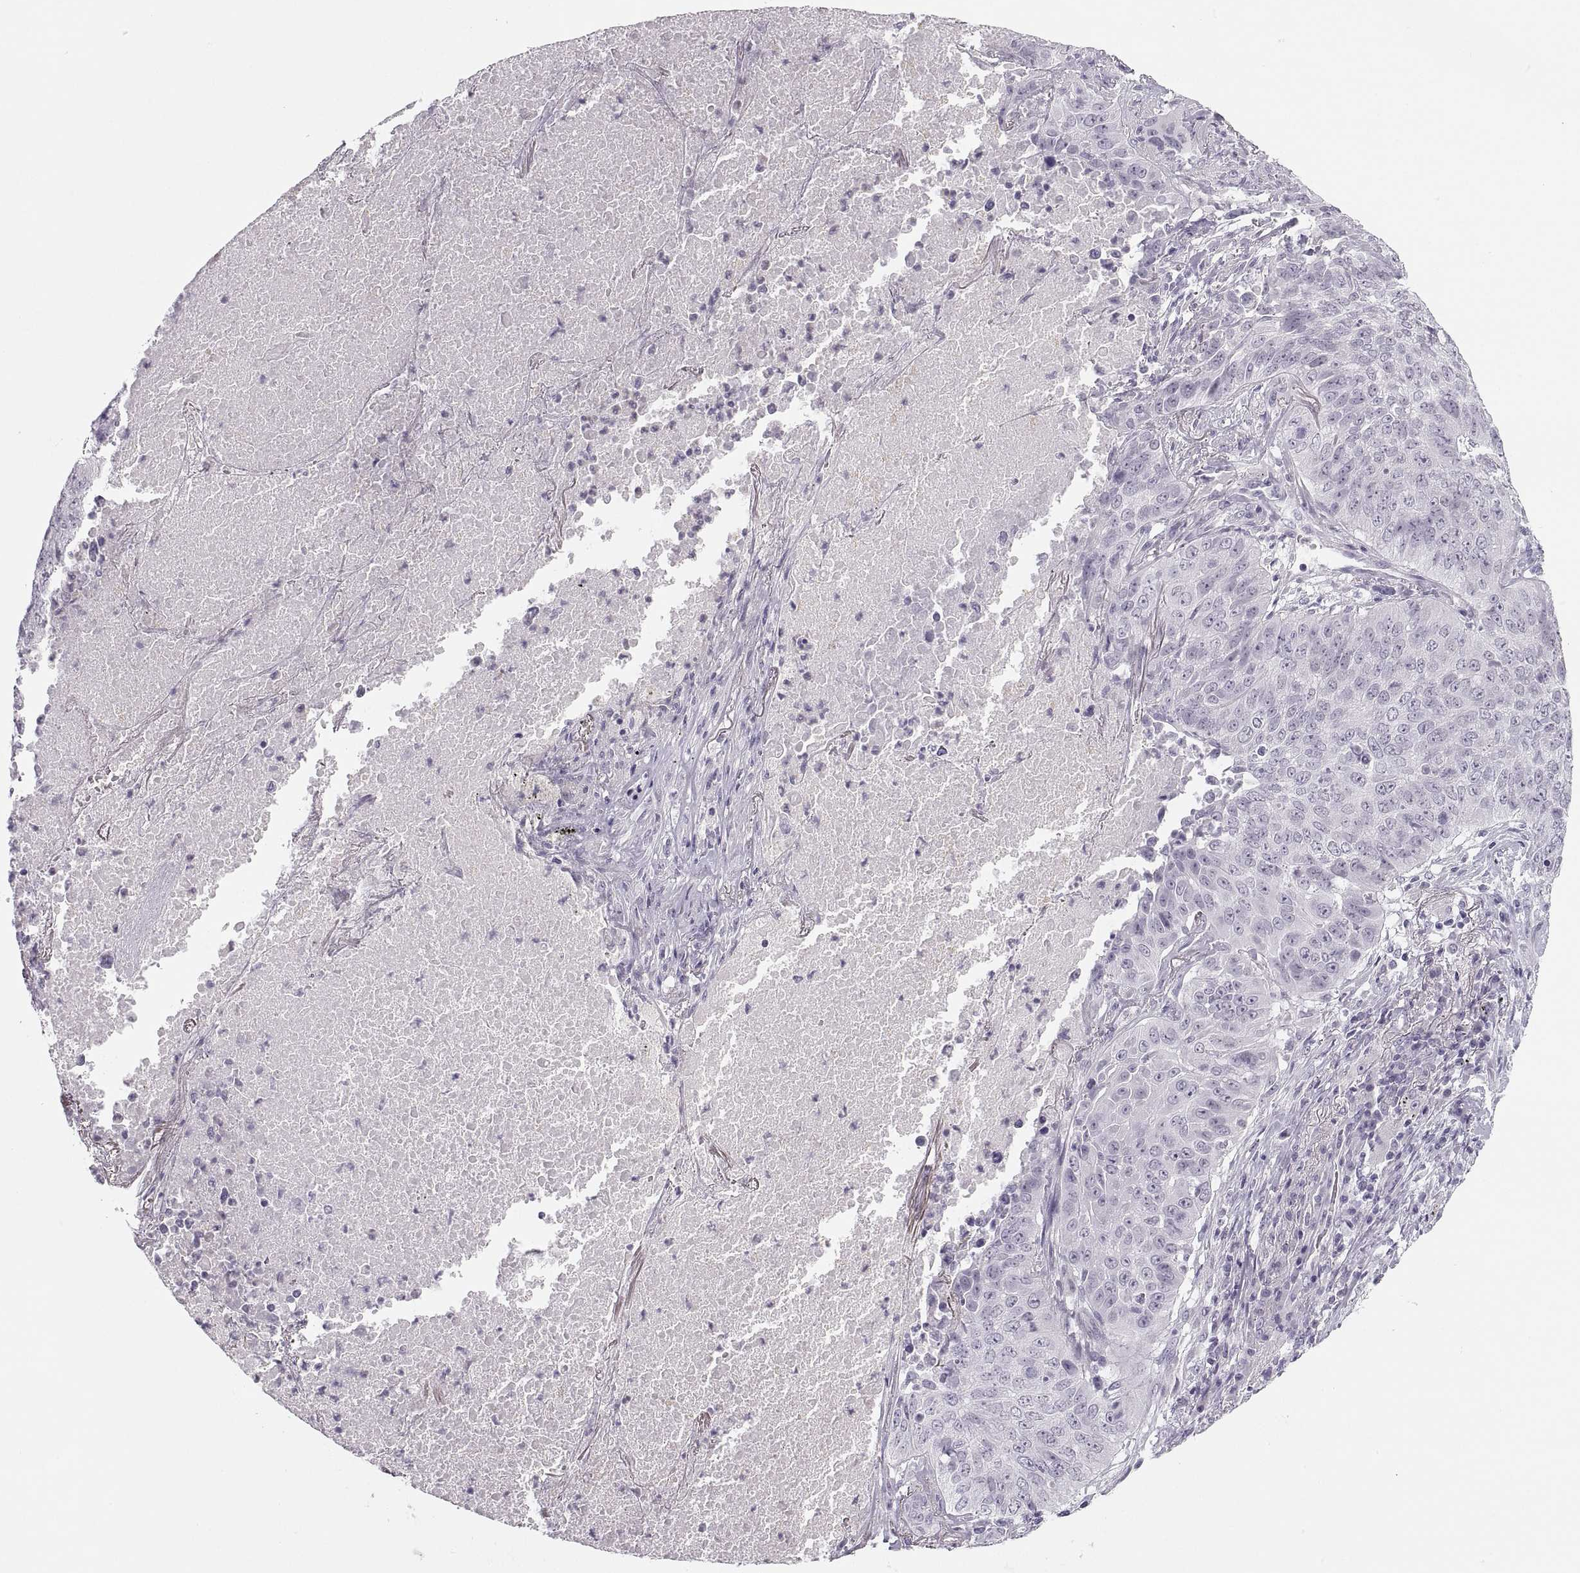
{"staining": {"intensity": "negative", "quantity": "none", "location": "none"}, "tissue": "lung cancer", "cell_type": "Tumor cells", "image_type": "cancer", "snomed": [{"axis": "morphology", "description": "Normal tissue, NOS"}, {"axis": "morphology", "description": "Squamous cell carcinoma, NOS"}, {"axis": "topography", "description": "Bronchus"}, {"axis": "topography", "description": "Lung"}], "caption": "High power microscopy image of an IHC micrograph of lung cancer, revealing no significant positivity in tumor cells. (DAB immunohistochemistry, high magnification).", "gene": "C3orf22", "patient": {"sex": "male", "age": 64}}